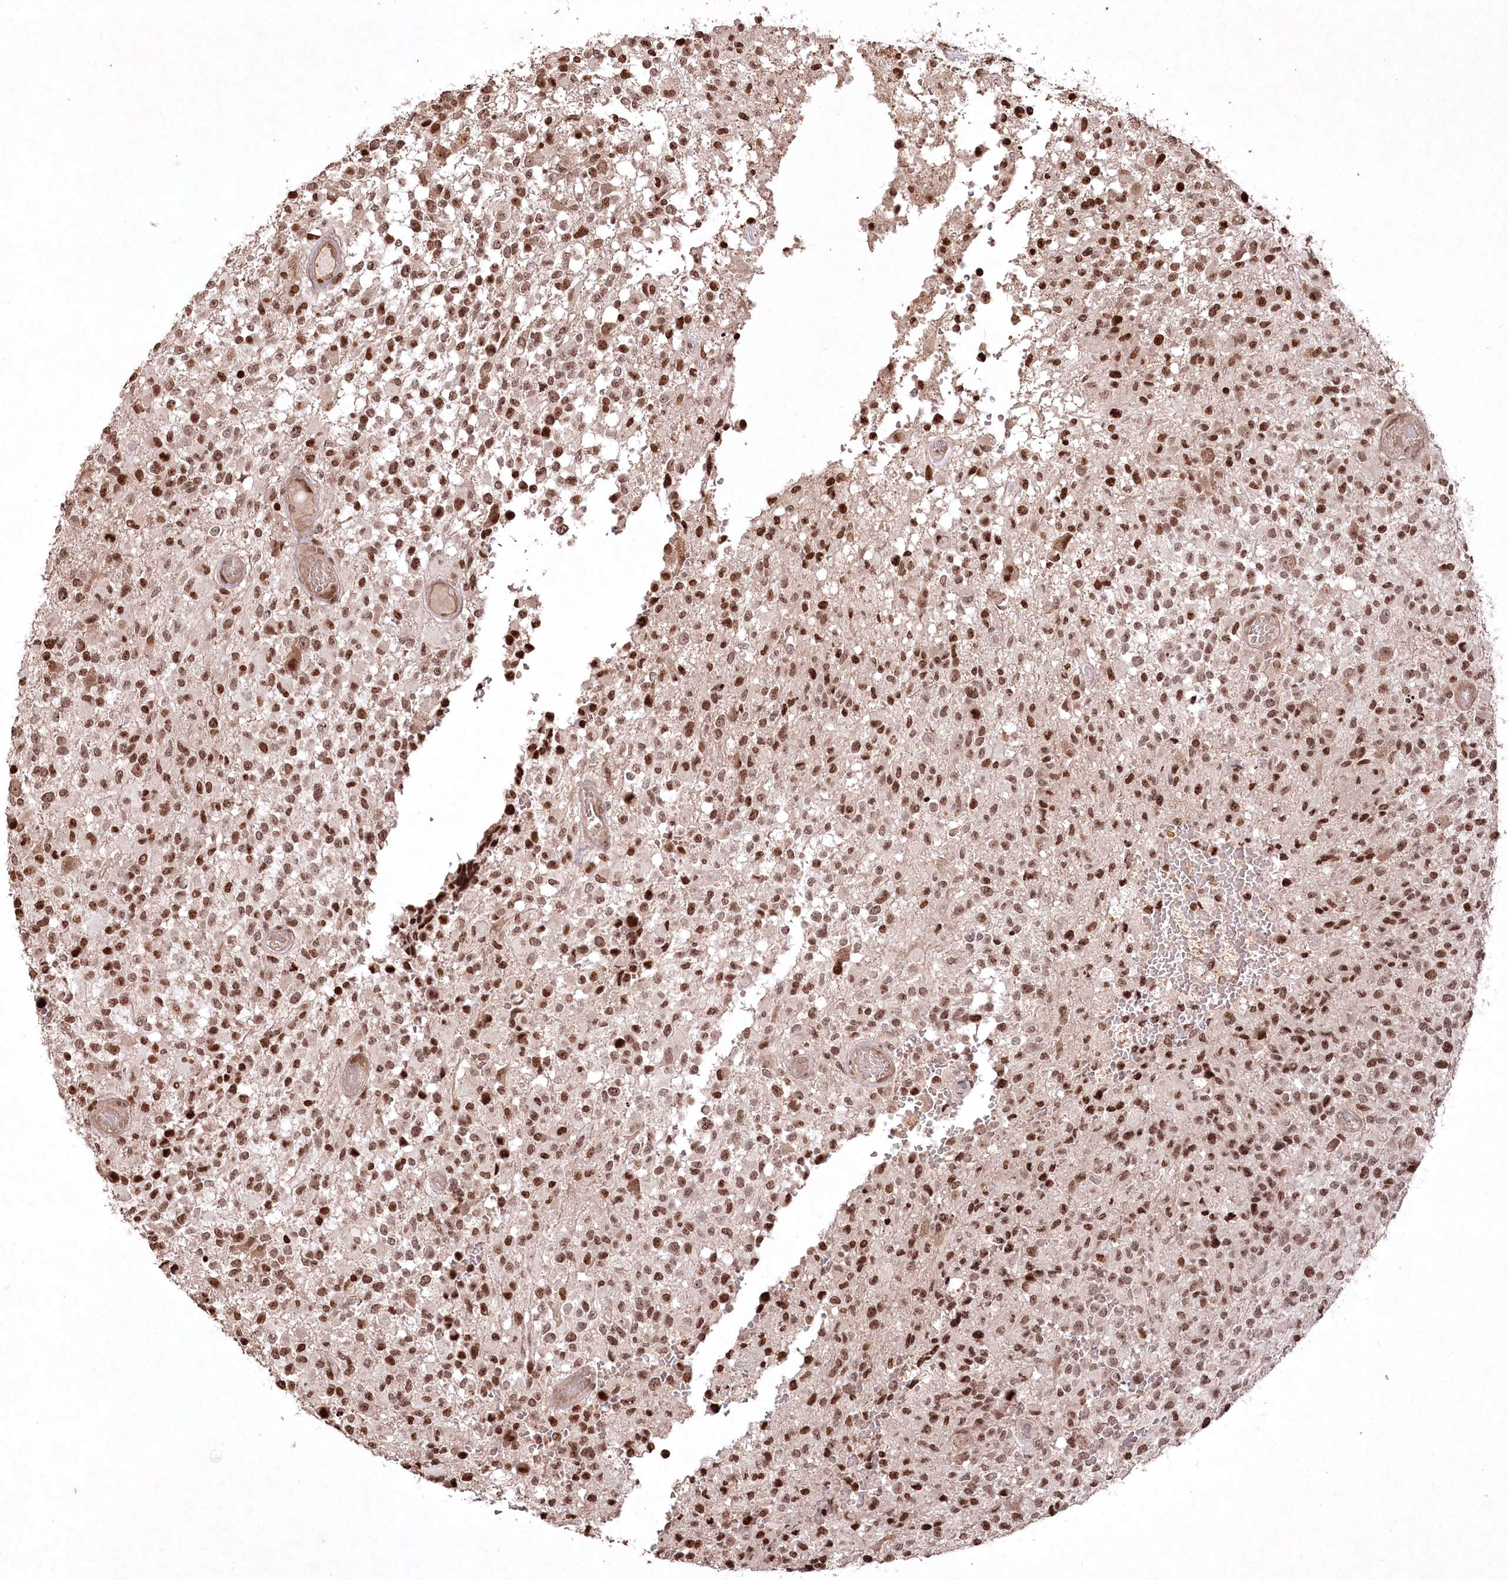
{"staining": {"intensity": "strong", "quantity": ">75%", "location": "nuclear"}, "tissue": "glioma", "cell_type": "Tumor cells", "image_type": "cancer", "snomed": [{"axis": "morphology", "description": "Glioma, malignant, High grade"}, {"axis": "morphology", "description": "Glioblastoma, NOS"}, {"axis": "topography", "description": "Brain"}], "caption": "Immunohistochemistry (DAB) staining of glioma exhibits strong nuclear protein positivity in approximately >75% of tumor cells. (Stains: DAB in brown, nuclei in blue, Microscopy: brightfield microscopy at high magnification).", "gene": "CCSER2", "patient": {"sex": "male", "age": 60}}